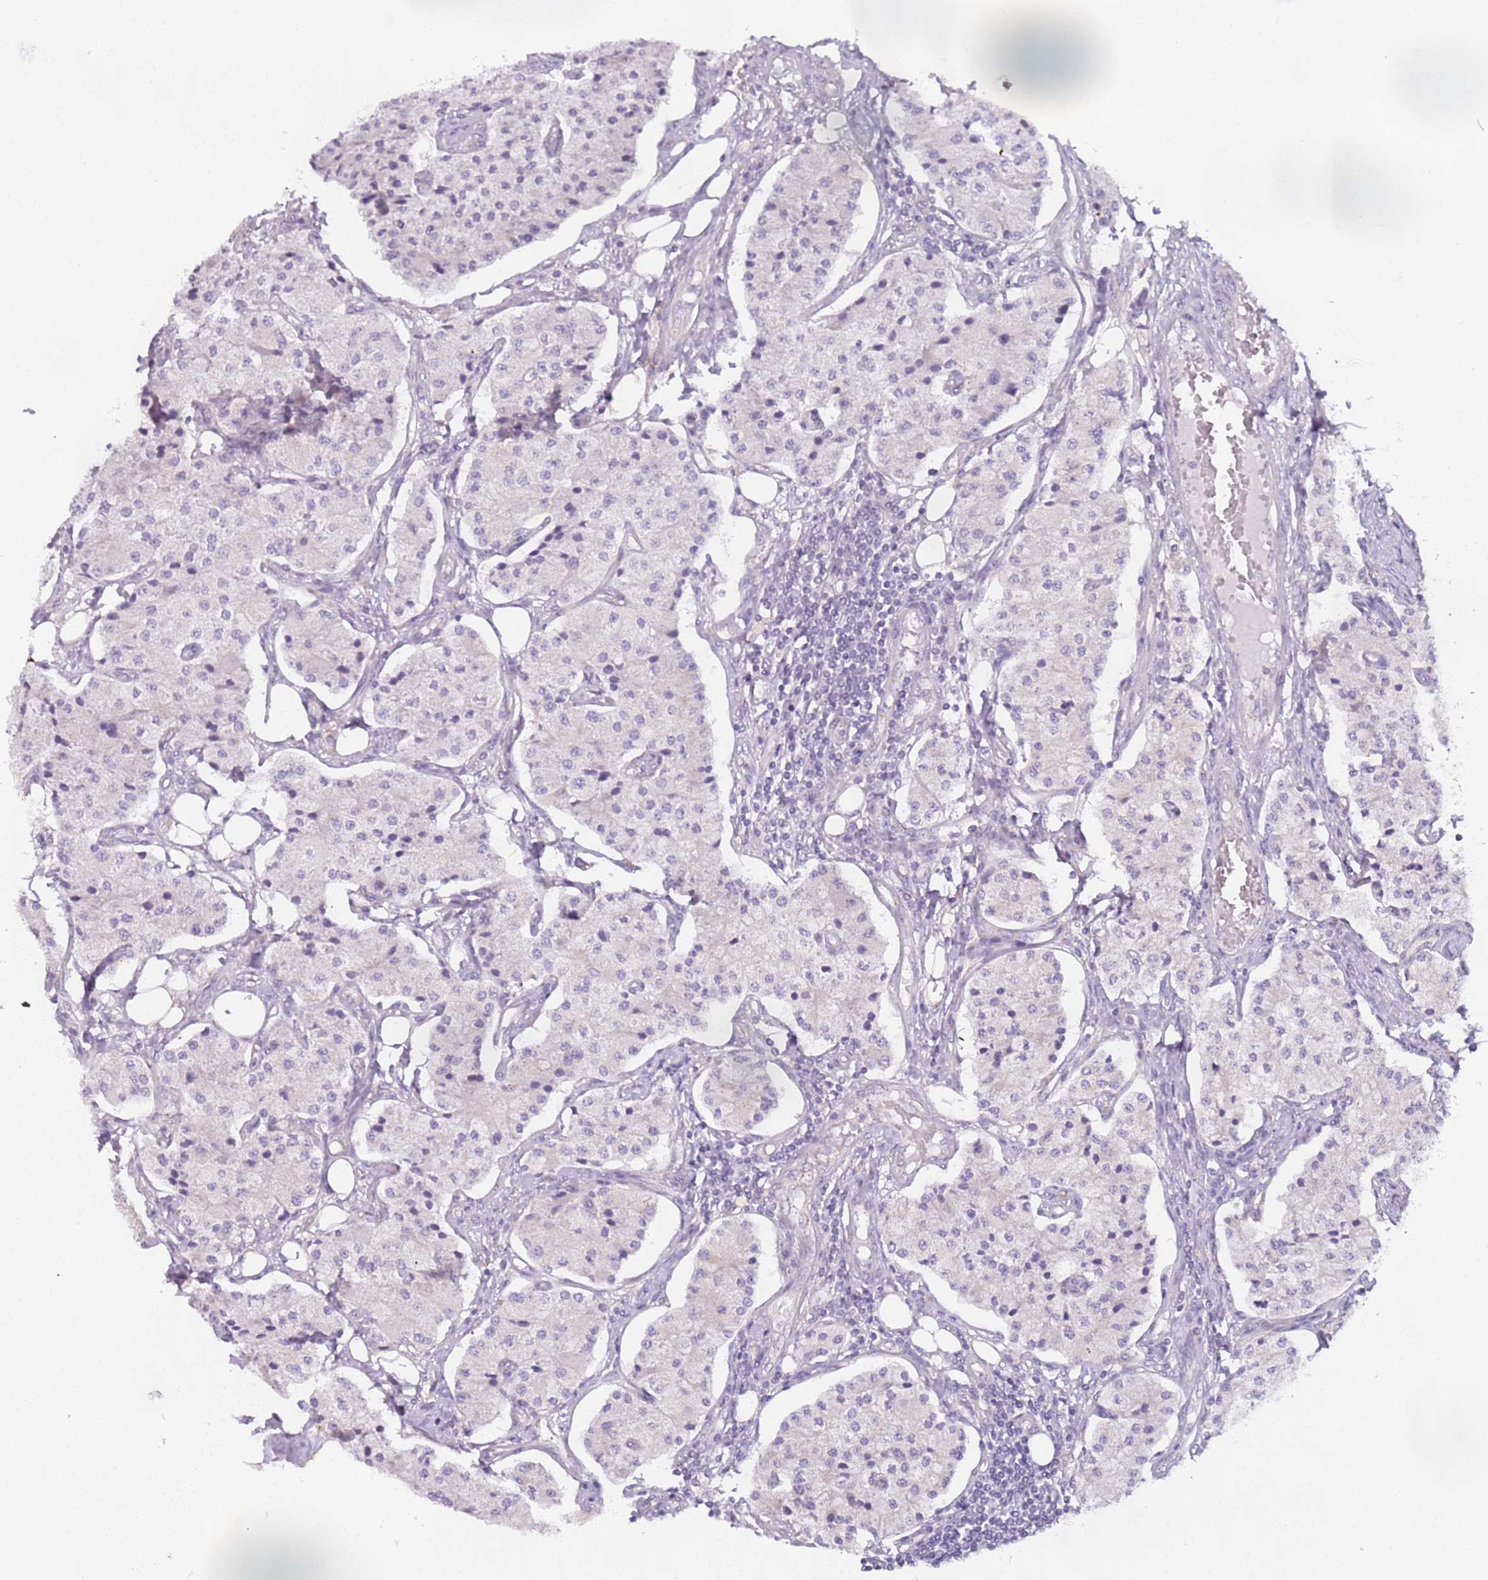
{"staining": {"intensity": "negative", "quantity": "none", "location": "none"}, "tissue": "carcinoid", "cell_type": "Tumor cells", "image_type": "cancer", "snomed": [{"axis": "morphology", "description": "Carcinoid, malignant, NOS"}, {"axis": "topography", "description": "Colon"}], "caption": "Immunohistochemical staining of human malignant carcinoid displays no significant positivity in tumor cells.", "gene": "AKTIP", "patient": {"sex": "female", "age": 52}}